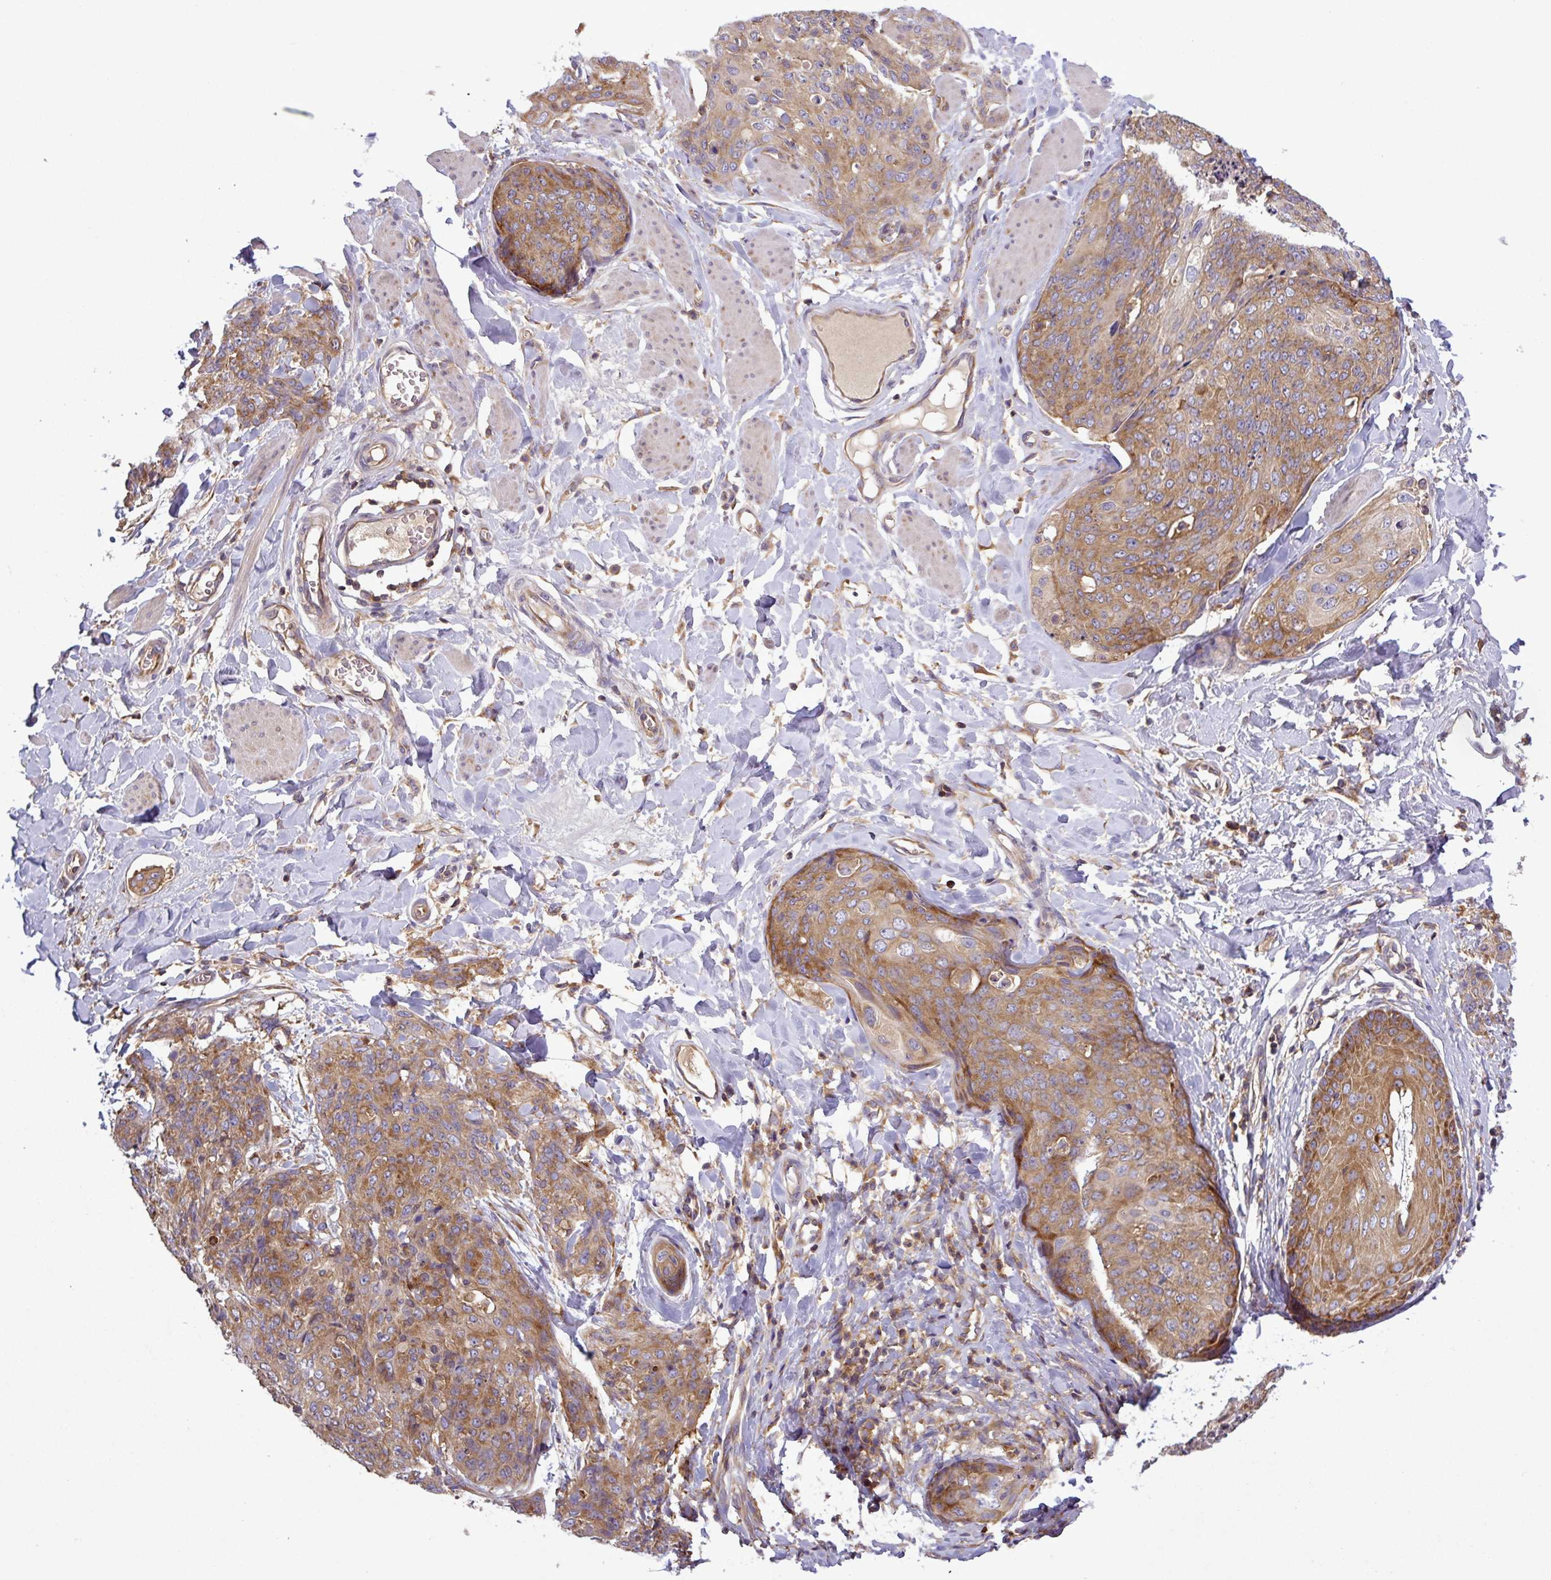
{"staining": {"intensity": "moderate", "quantity": ">75%", "location": "cytoplasmic/membranous"}, "tissue": "skin cancer", "cell_type": "Tumor cells", "image_type": "cancer", "snomed": [{"axis": "morphology", "description": "Squamous cell carcinoma, NOS"}, {"axis": "topography", "description": "Skin"}, {"axis": "topography", "description": "Vulva"}], "caption": "Moderate cytoplasmic/membranous protein positivity is present in about >75% of tumor cells in skin cancer (squamous cell carcinoma). The staining was performed using DAB (3,3'-diaminobenzidine), with brown indicating positive protein expression. Nuclei are stained blue with hematoxylin.", "gene": "LRRC74B", "patient": {"sex": "female", "age": 85}}